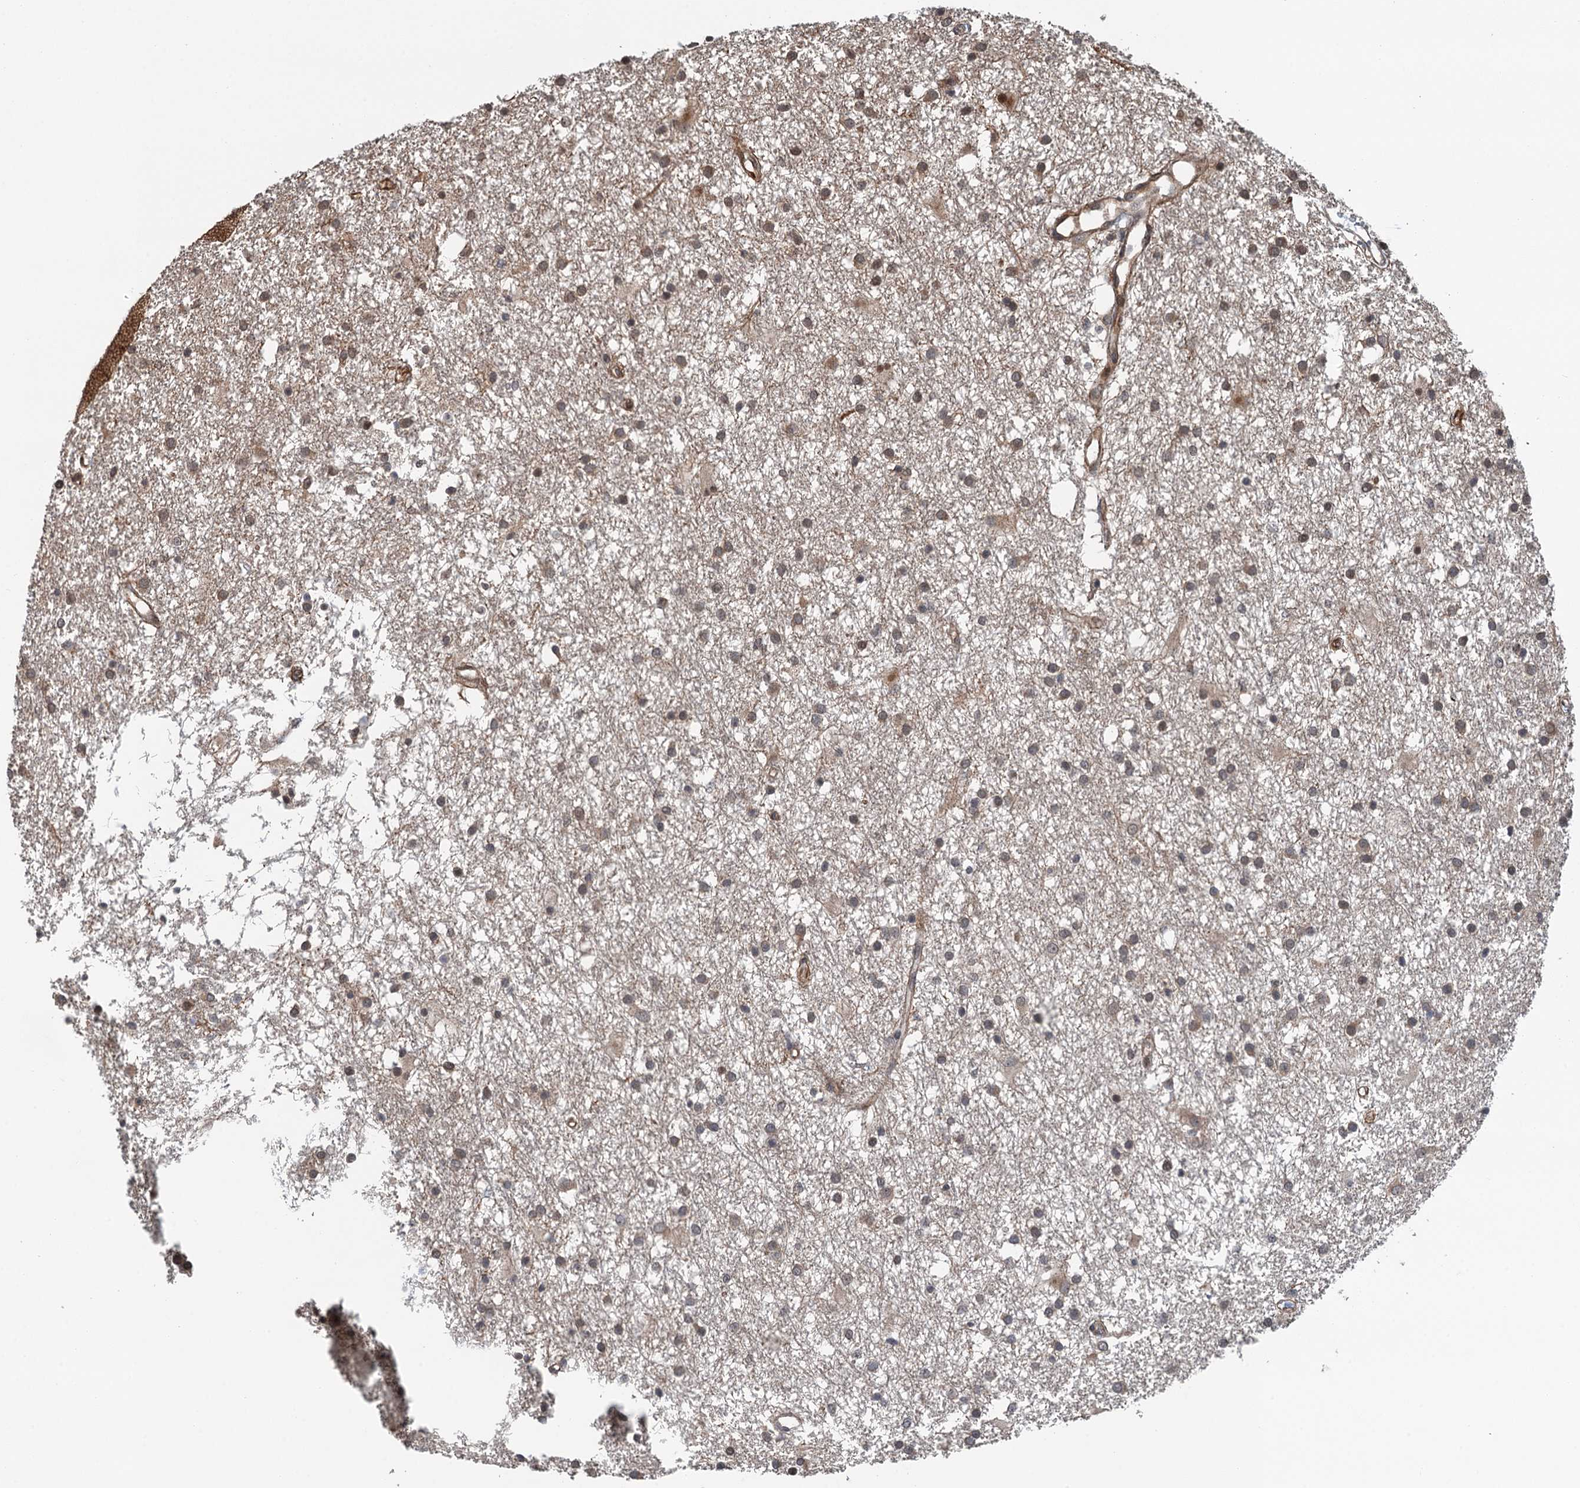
{"staining": {"intensity": "weak", "quantity": "<25%", "location": "cytoplasmic/membranous"}, "tissue": "glioma", "cell_type": "Tumor cells", "image_type": "cancer", "snomed": [{"axis": "morphology", "description": "Glioma, malignant, High grade"}, {"axis": "topography", "description": "Brain"}], "caption": "Photomicrograph shows no protein staining in tumor cells of high-grade glioma (malignant) tissue.", "gene": "WHAMM", "patient": {"sex": "male", "age": 77}}